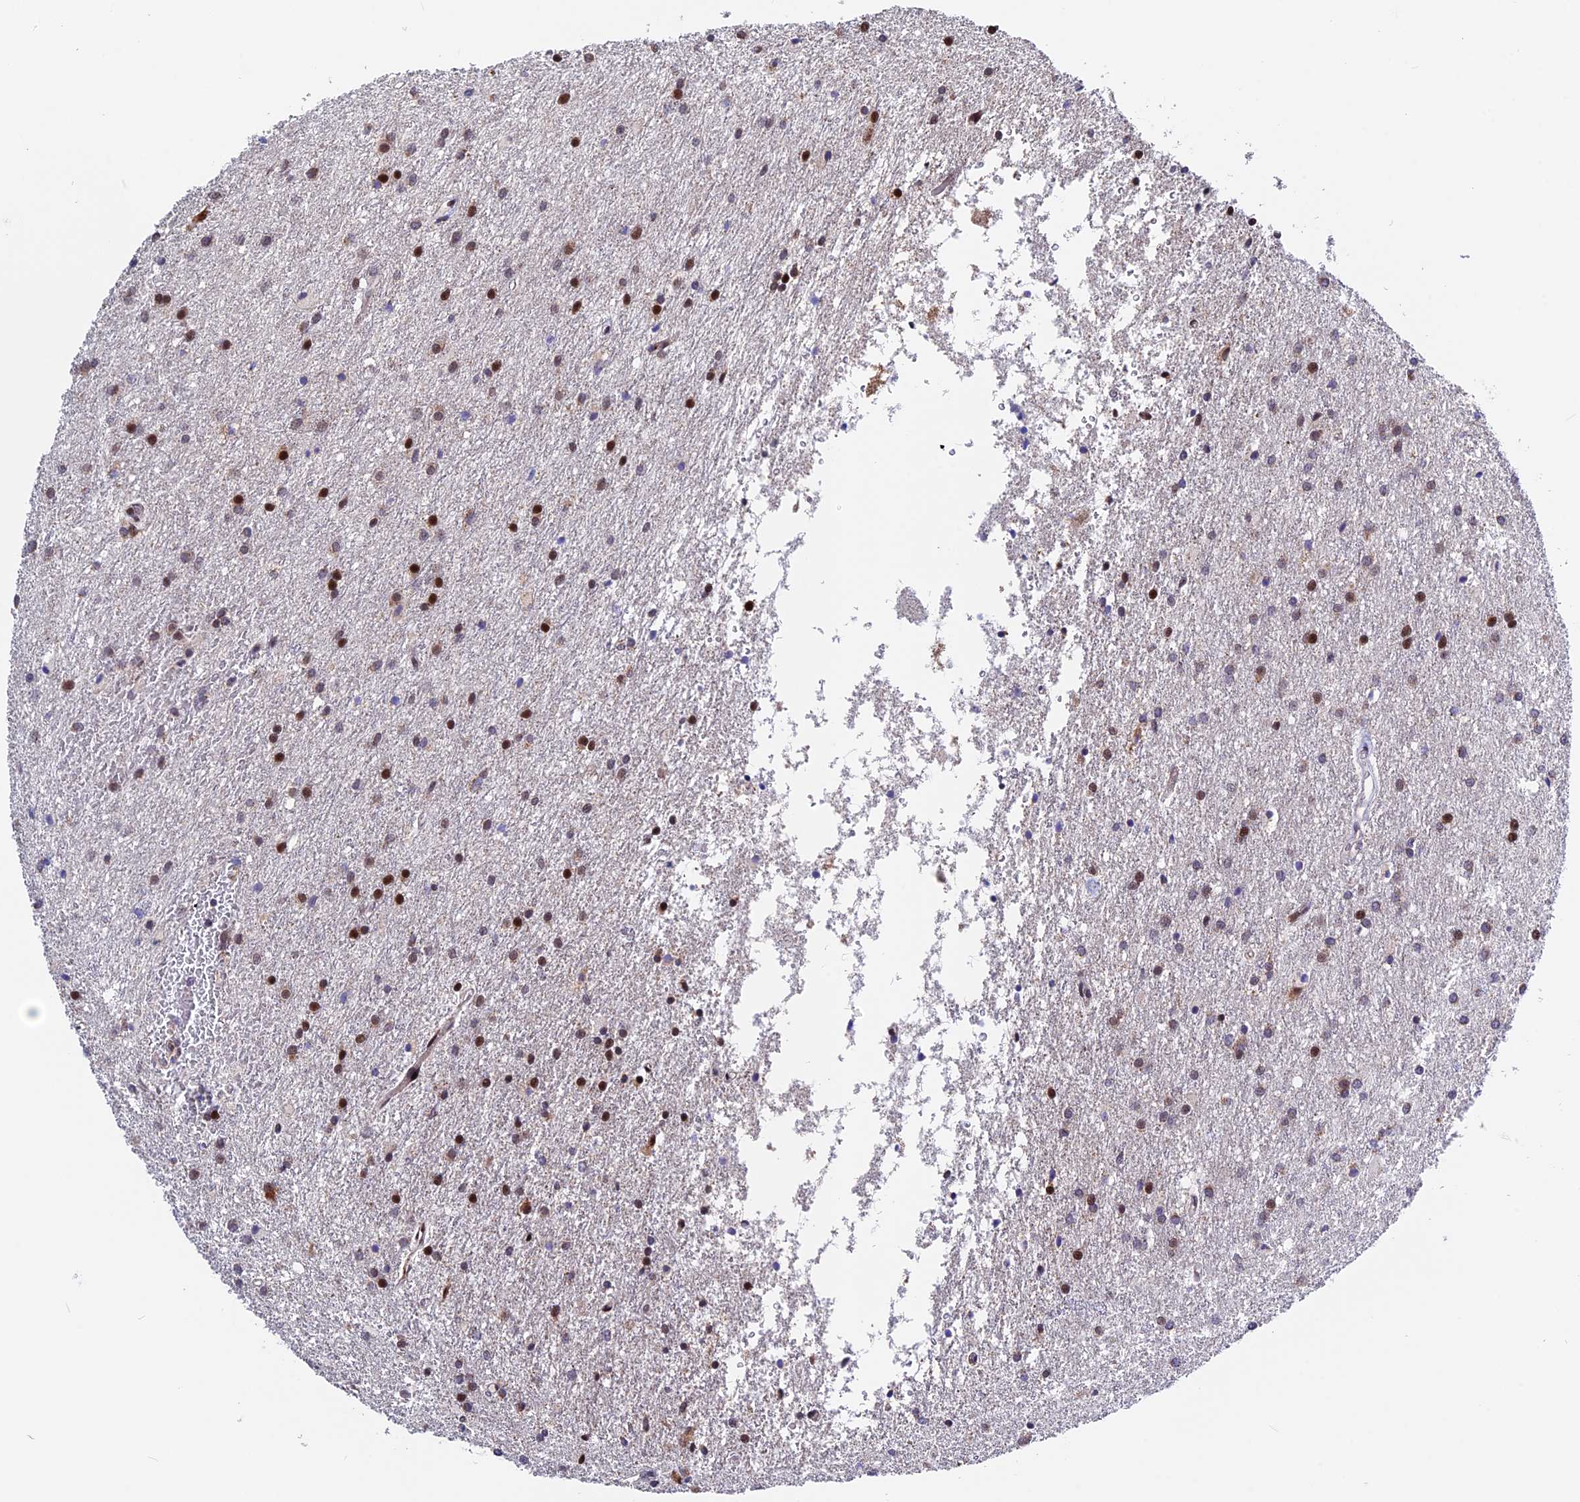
{"staining": {"intensity": "strong", "quantity": "25%-75%", "location": "nuclear"}, "tissue": "glioma", "cell_type": "Tumor cells", "image_type": "cancer", "snomed": [{"axis": "morphology", "description": "Glioma, malignant, High grade"}, {"axis": "topography", "description": "Brain"}], "caption": "High-magnification brightfield microscopy of glioma stained with DAB (3,3'-diaminobenzidine) (brown) and counterstained with hematoxylin (blue). tumor cells exhibit strong nuclear staining is present in approximately25%-75% of cells. The staining is performed using DAB brown chromogen to label protein expression. The nuclei are counter-stained blue using hematoxylin.", "gene": "FAM174C", "patient": {"sex": "female", "age": 50}}